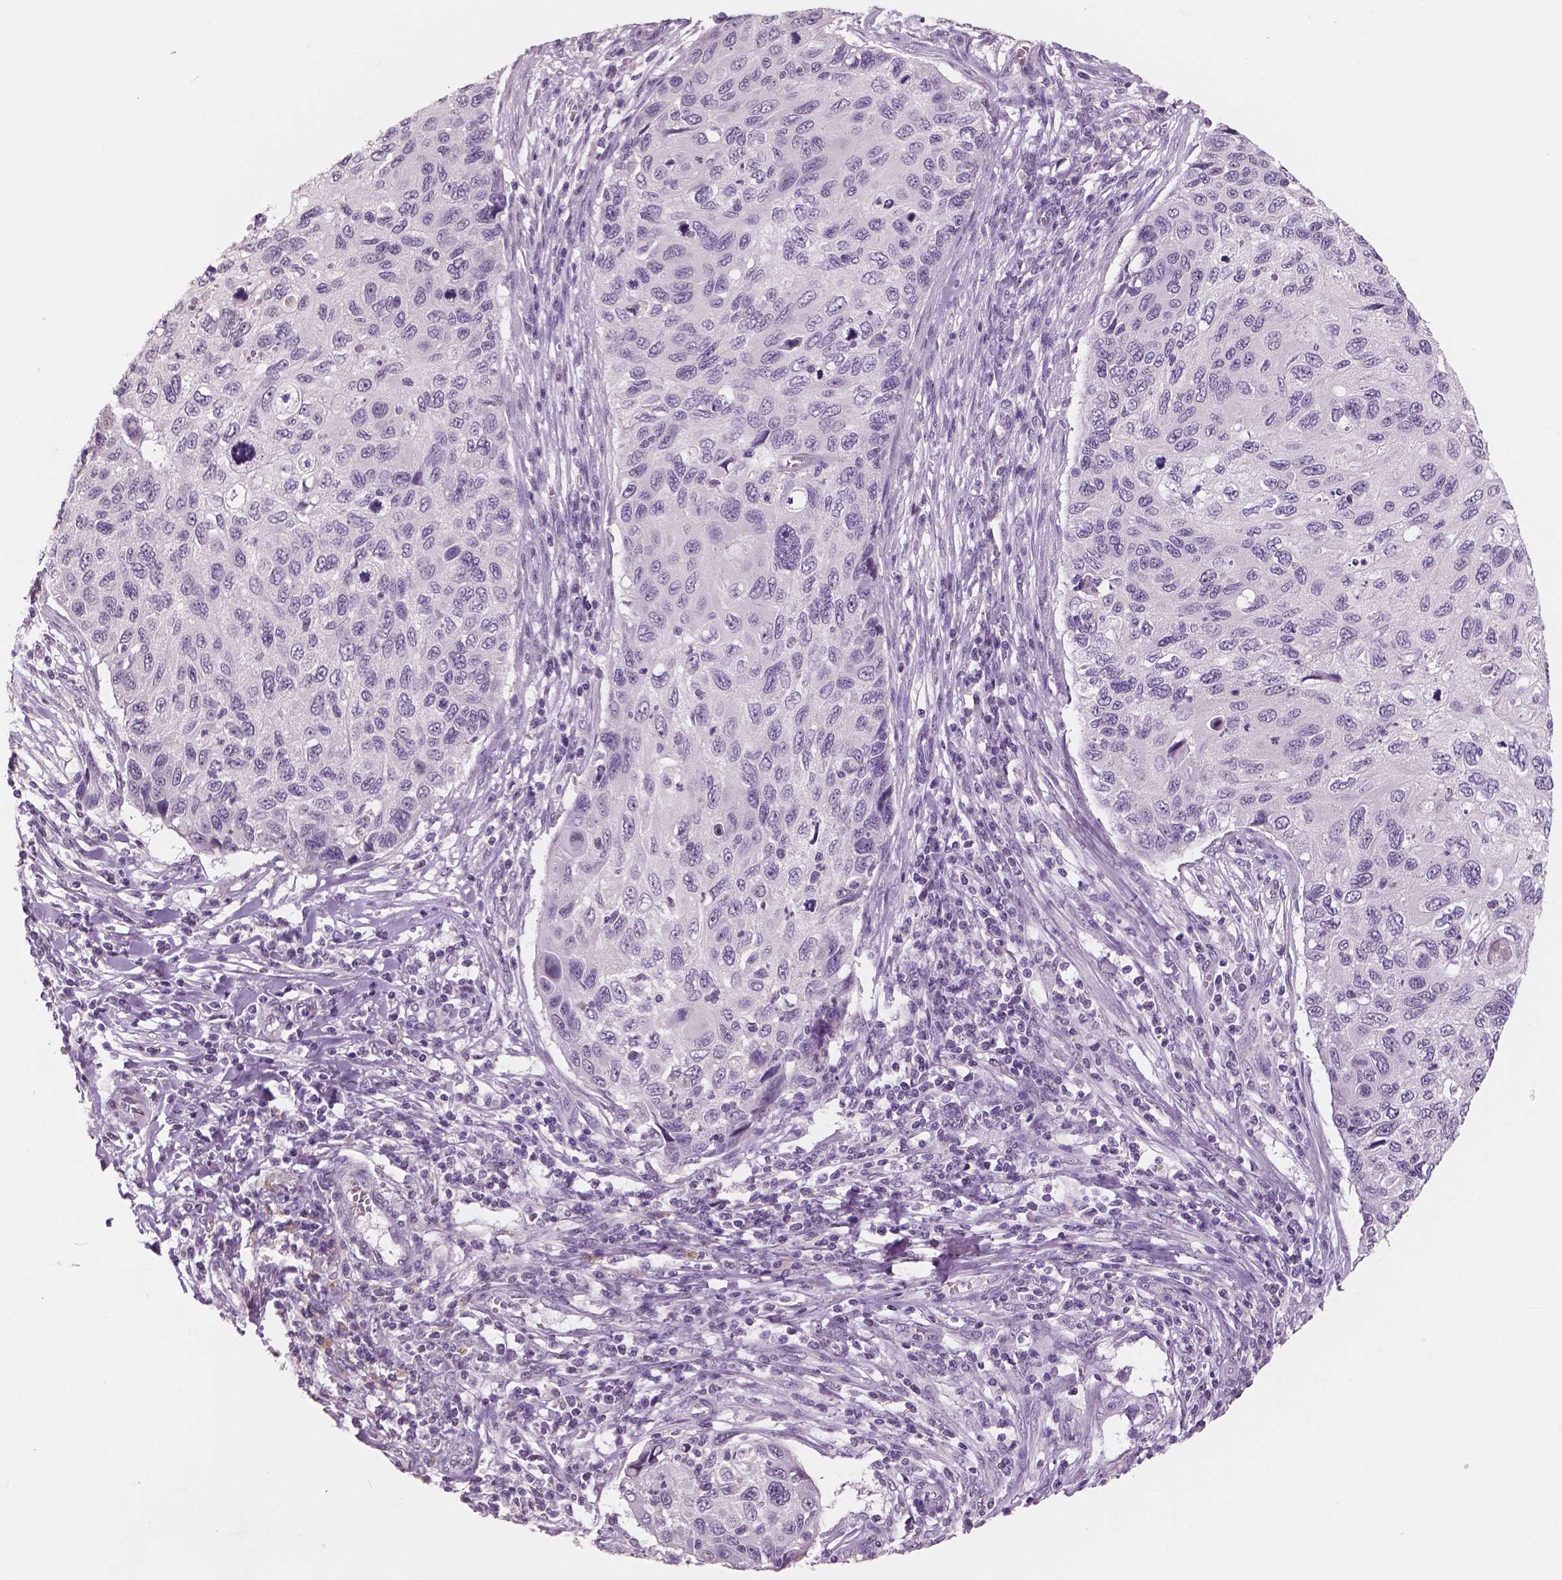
{"staining": {"intensity": "negative", "quantity": "none", "location": "none"}, "tissue": "cervical cancer", "cell_type": "Tumor cells", "image_type": "cancer", "snomed": [{"axis": "morphology", "description": "Squamous cell carcinoma, NOS"}, {"axis": "topography", "description": "Cervix"}], "caption": "High magnification brightfield microscopy of cervical cancer stained with DAB (brown) and counterstained with hematoxylin (blue): tumor cells show no significant positivity.", "gene": "NECAB1", "patient": {"sex": "female", "age": 70}}